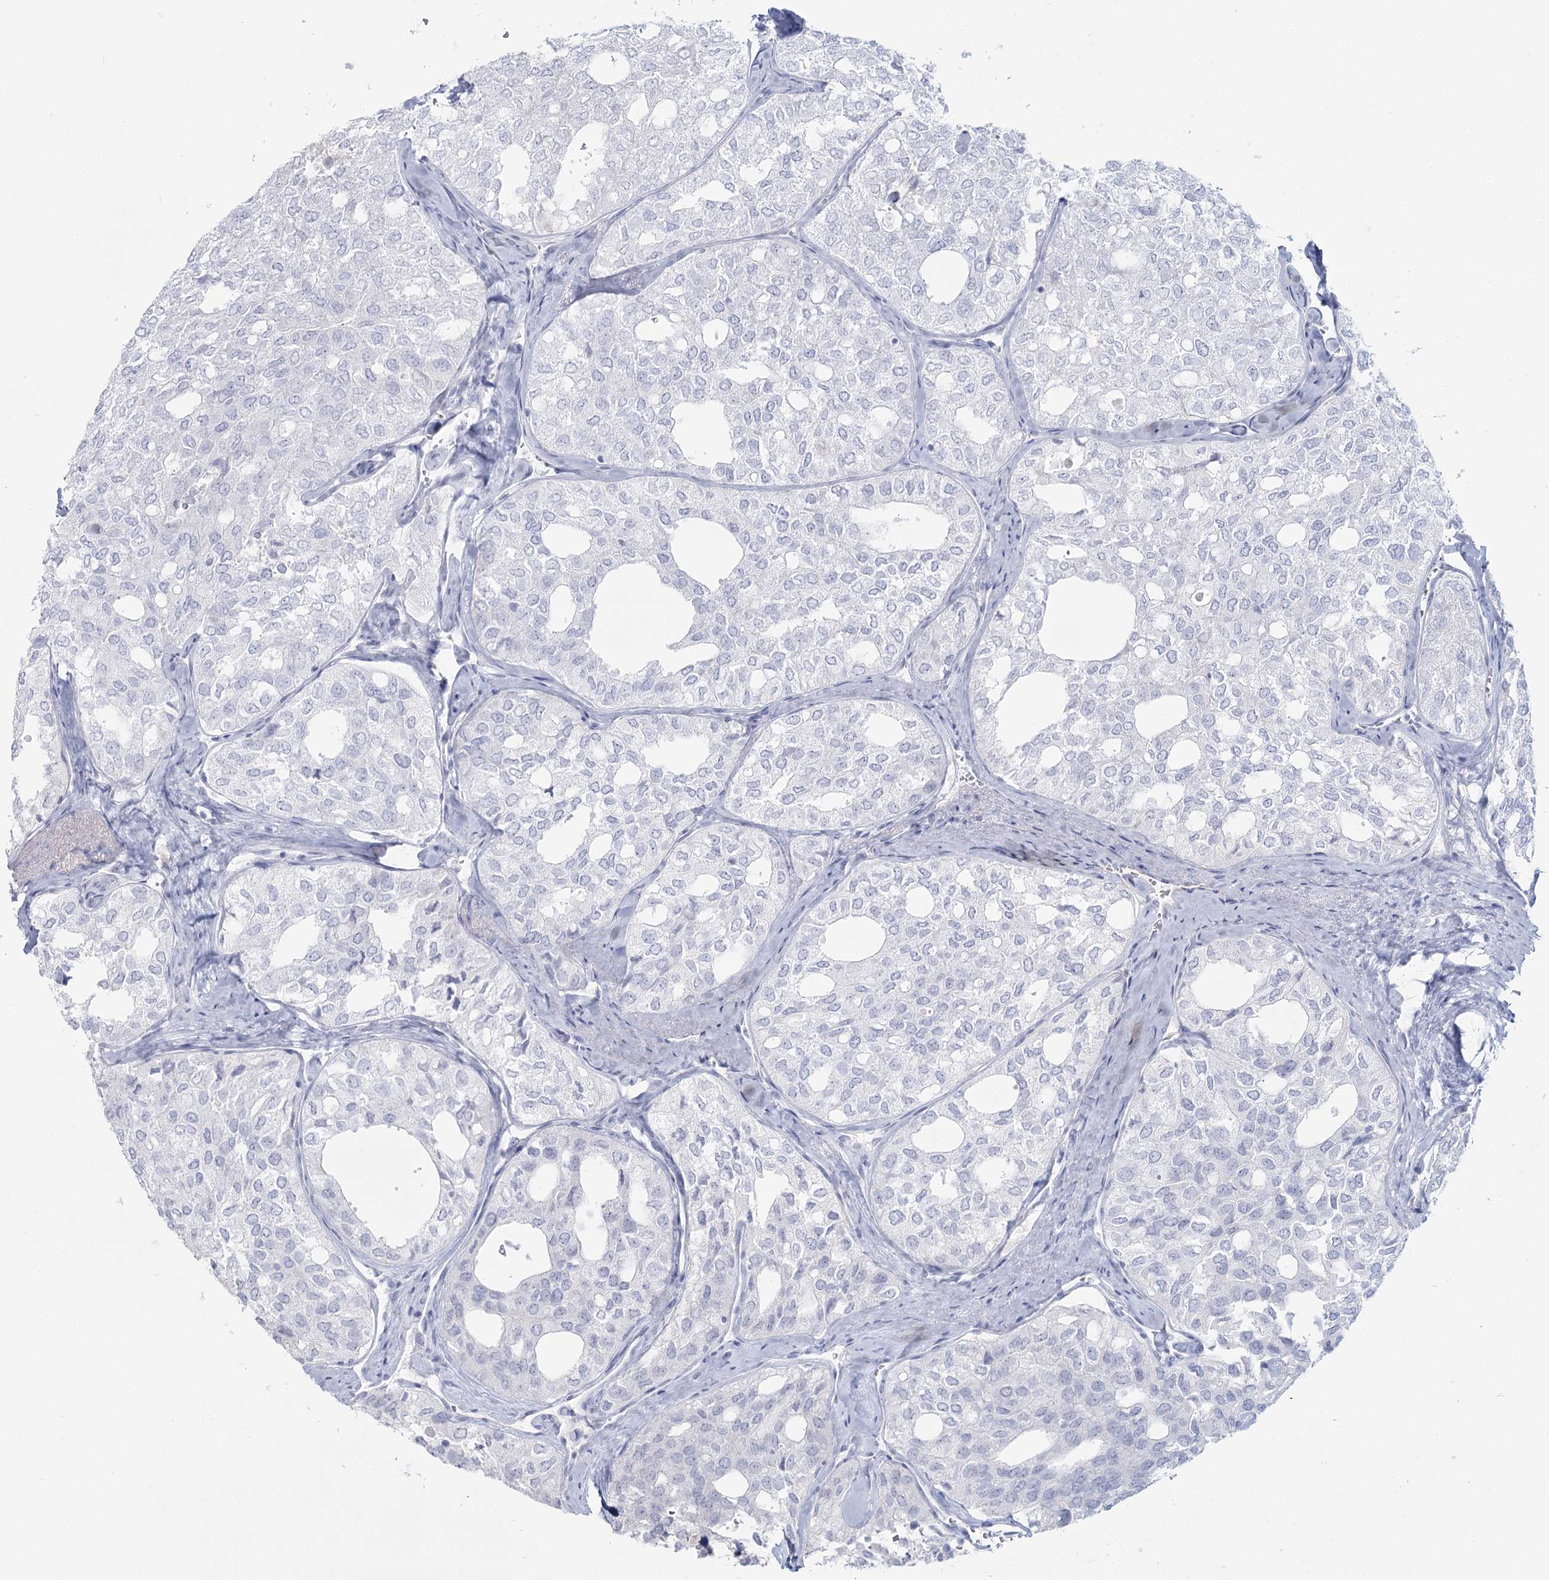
{"staining": {"intensity": "negative", "quantity": "none", "location": "none"}, "tissue": "thyroid cancer", "cell_type": "Tumor cells", "image_type": "cancer", "snomed": [{"axis": "morphology", "description": "Follicular adenoma carcinoma, NOS"}, {"axis": "topography", "description": "Thyroid gland"}], "caption": "Immunohistochemical staining of human thyroid cancer reveals no significant positivity in tumor cells.", "gene": "SLC6A19", "patient": {"sex": "male", "age": 75}}